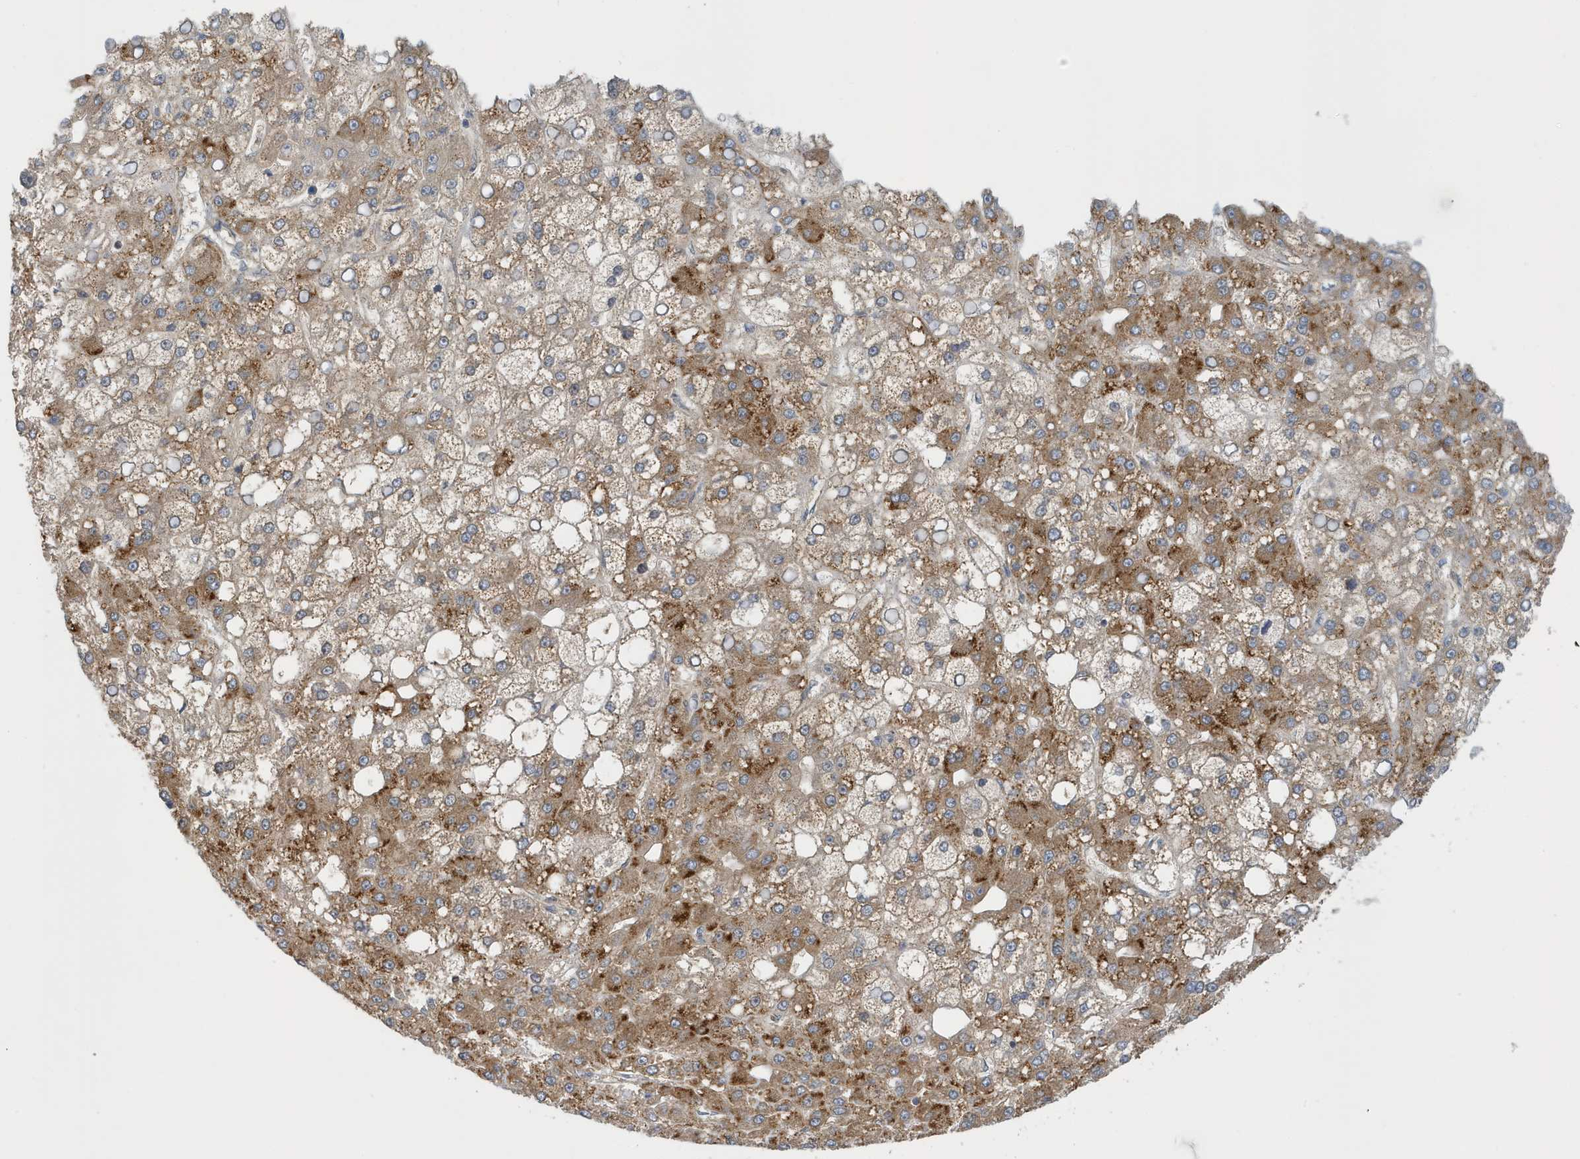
{"staining": {"intensity": "moderate", "quantity": "25%-75%", "location": "cytoplasmic/membranous"}, "tissue": "liver cancer", "cell_type": "Tumor cells", "image_type": "cancer", "snomed": [{"axis": "morphology", "description": "Carcinoma, Hepatocellular, NOS"}, {"axis": "topography", "description": "Liver"}], "caption": "Hepatocellular carcinoma (liver) stained with a protein marker demonstrates moderate staining in tumor cells.", "gene": "NSUN3", "patient": {"sex": "male", "age": 67}}